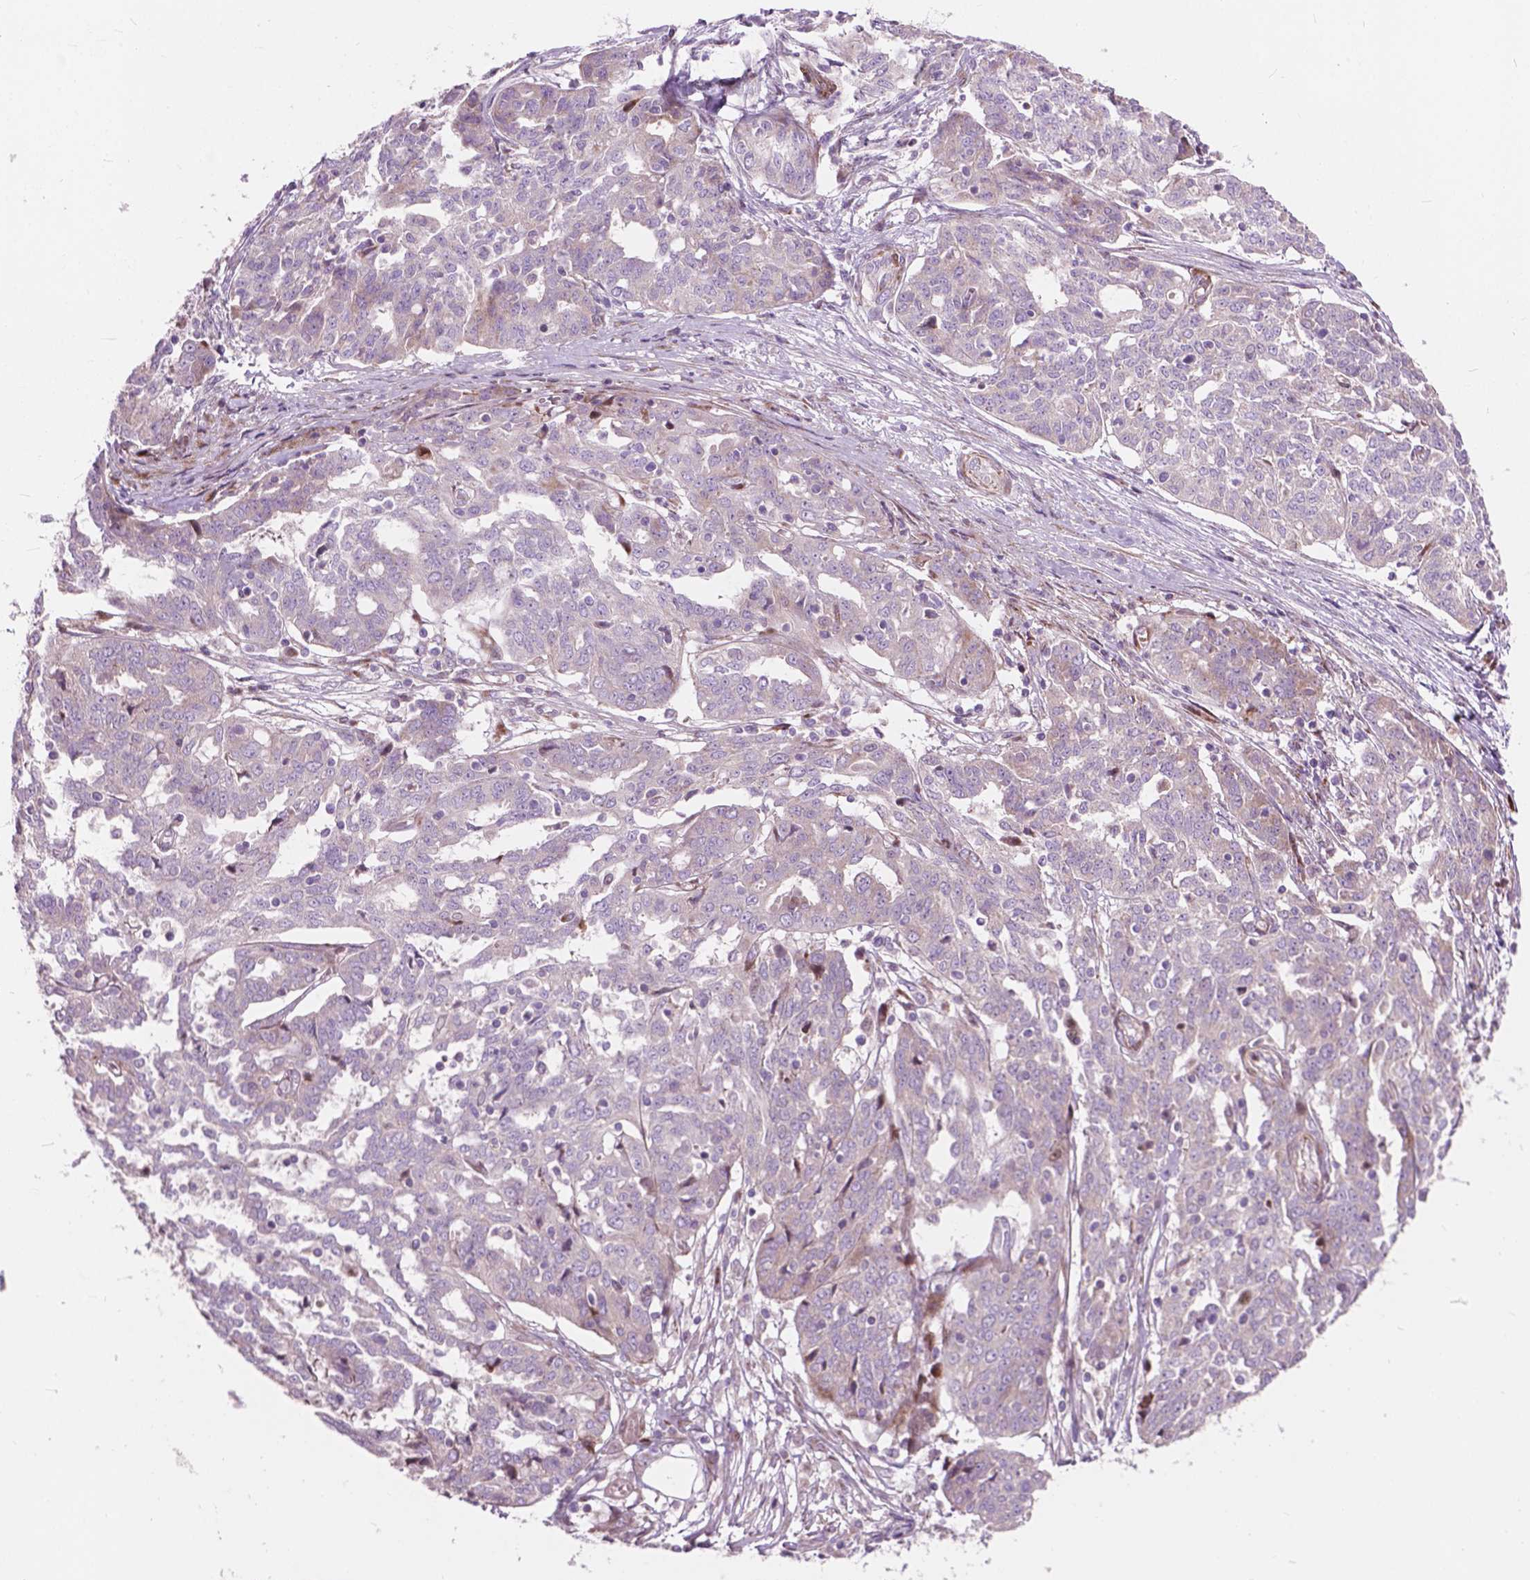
{"staining": {"intensity": "negative", "quantity": "none", "location": "none"}, "tissue": "ovarian cancer", "cell_type": "Tumor cells", "image_type": "cancer", "snomed": [{"axis": "morphology", "description": "Cystadenocarcinoma, serous, NOS"}, {"axis": "topography", "description": "Ovary"}], "caption": "High power microscopy image of an immunohistochemistry image of ovarian serous cystadenocarcinoma, revealing no significant positivity in tumor cells.", "gene": "MORN1", "patient": {"sex": "female", "age": 67}}